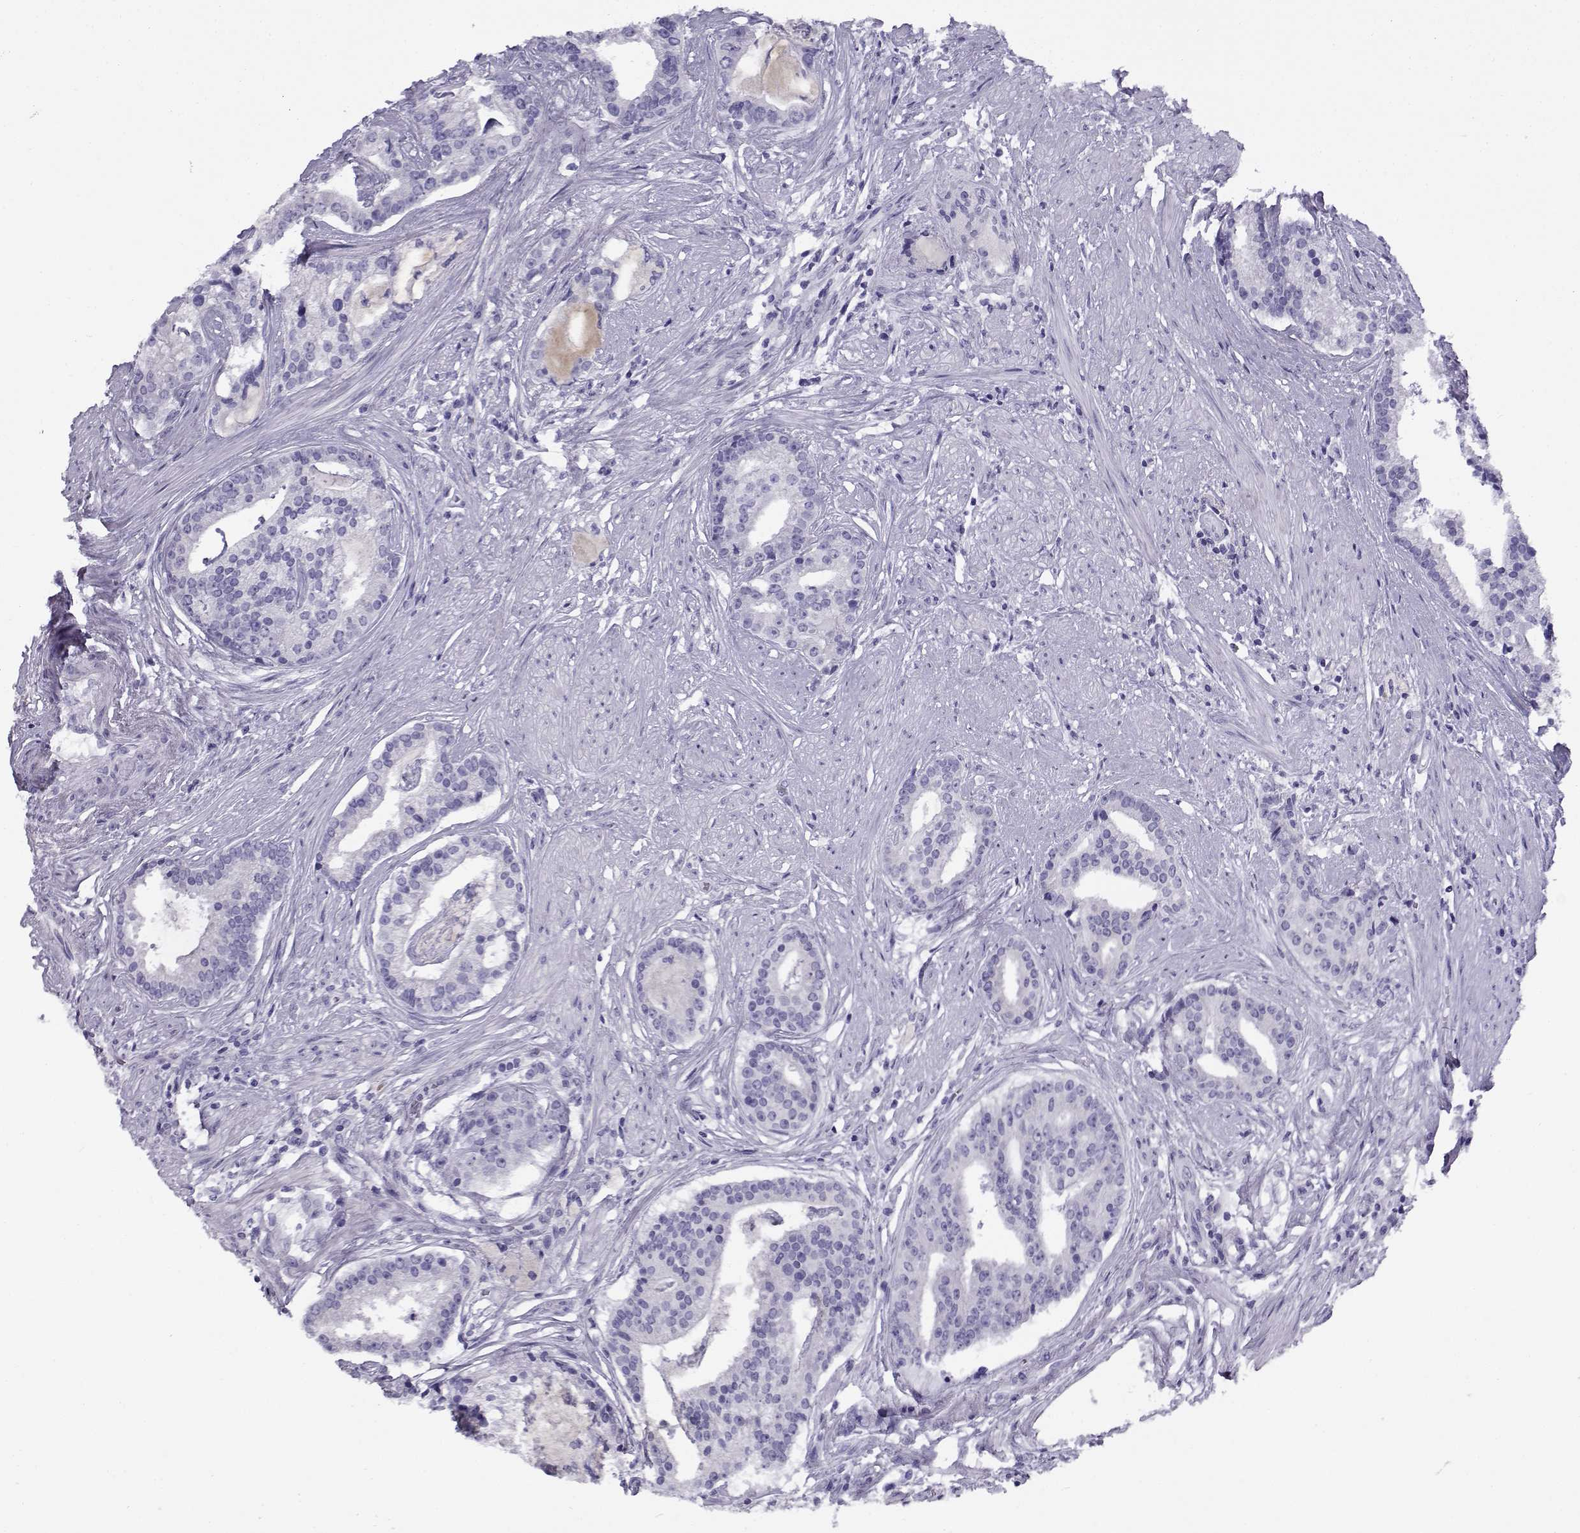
{"staining": {"intensity": "negative", "quantity": "none", "location": "none"}, "tissue": "prostate cancer", "cell_type": "Tumor cells", "image_type": "cancer", "snomed": [{"axis": "morphology", "description": "Adenocarcinoma, NOS"}, {"axis": "topography", "description": "Prostate and seminal vesicle, NOS"}, {"axis": "topography", "description": "Prostate"}], "caption": "Adenocarcinoma (prostate) stained for a protein using immunohistochemistry shows no positivity tumor cells.", "gene": "CABS1", "patient": {"sex": "male", "age": 44}}